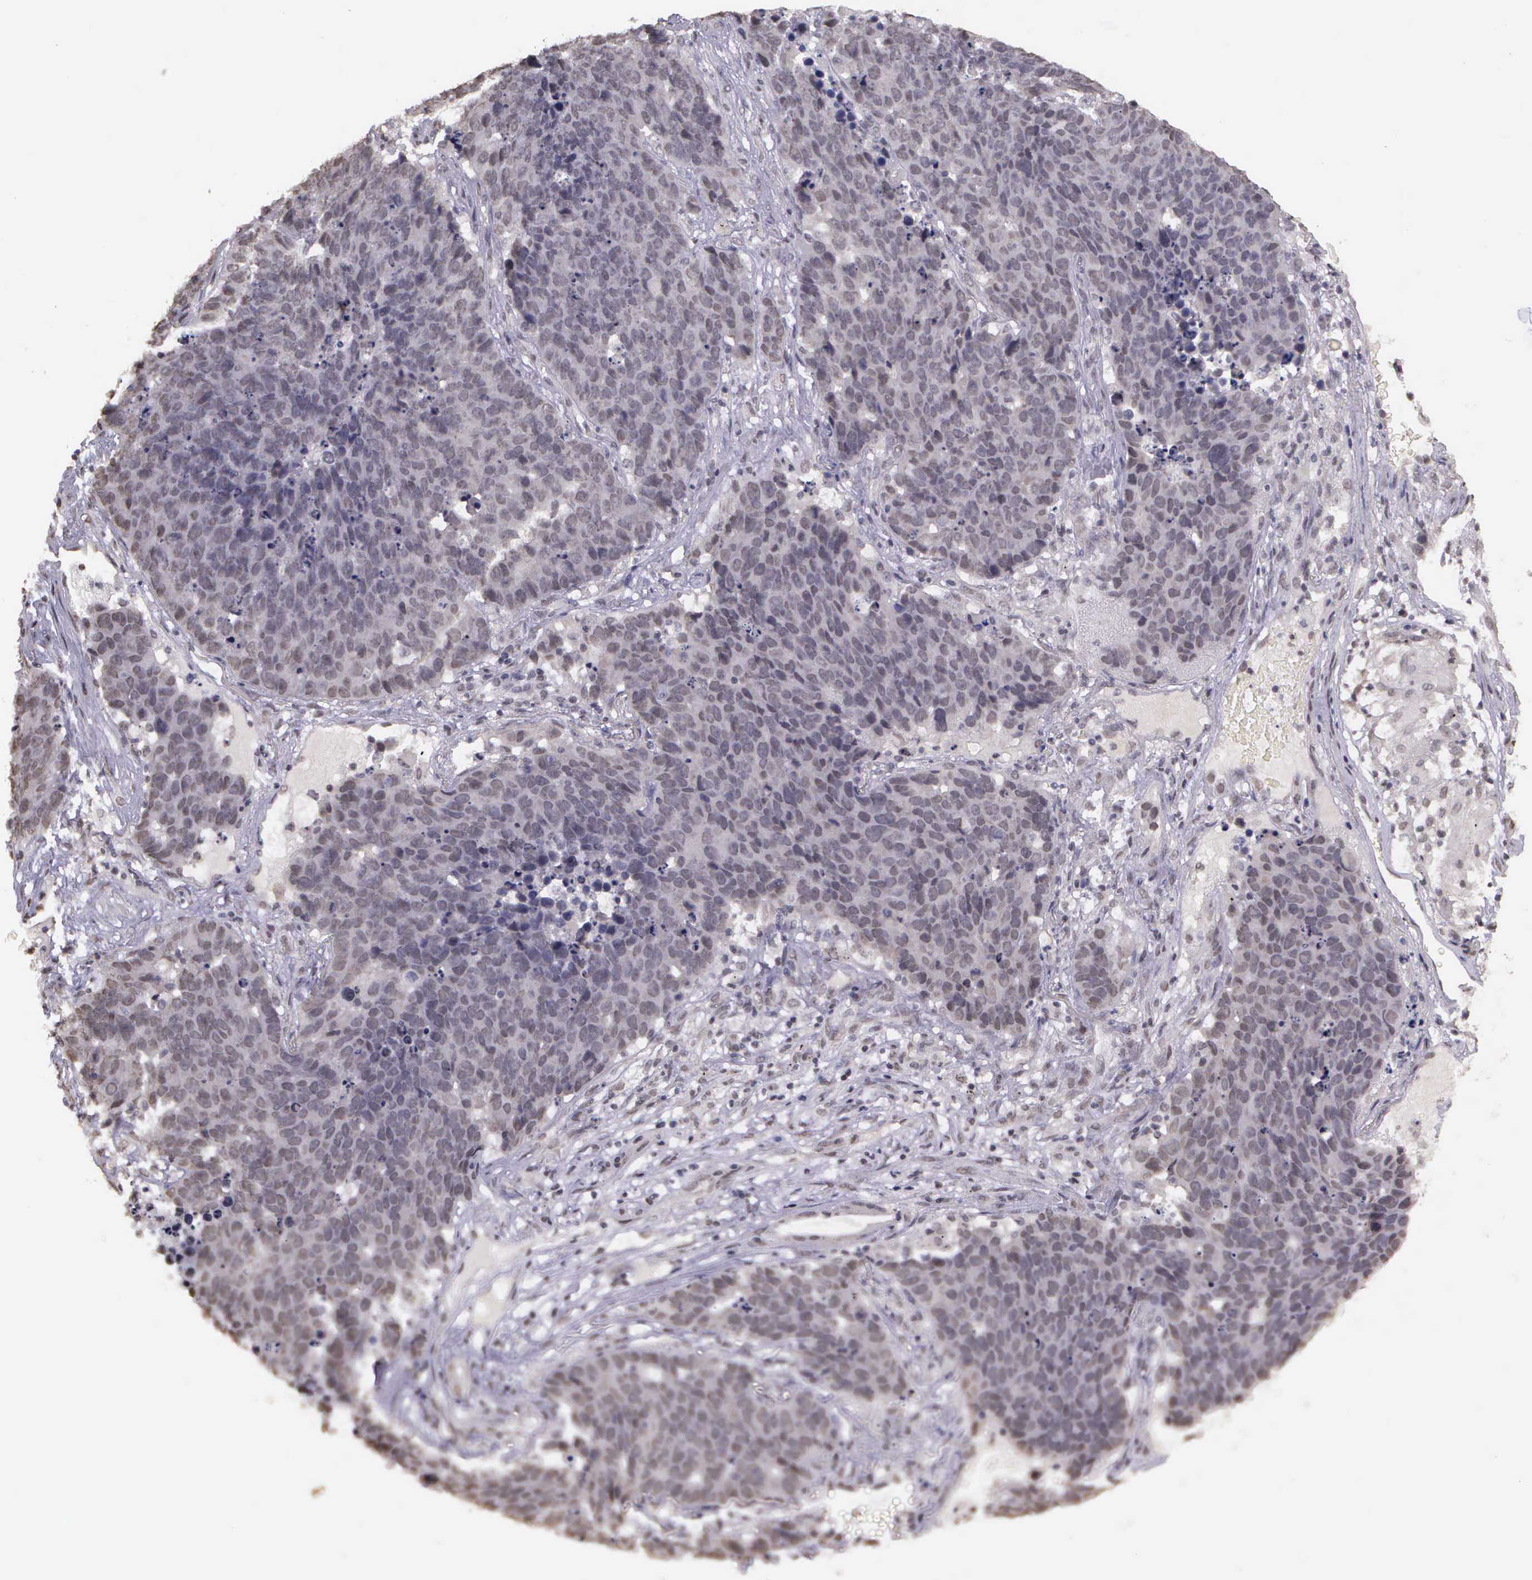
{"staining": {"intensity": "negative", "quantity": "none", "location": "none"}, "tissue": "lung cancer", "cell_type": "Tumor cells", "image_type": "cancer", "snomed": [{"axis": "morphology", "description": "Carcinoid, malignant, NOS"}, {"axis": "topography", "description": "Lung"}], "caption": "This is an IHC image of human lung cancer (carcinoid (malignant)). There is no positivity in tumor cells.", "gene": "ARMCX5", "patient": {"sex": "male", "age": 60}}